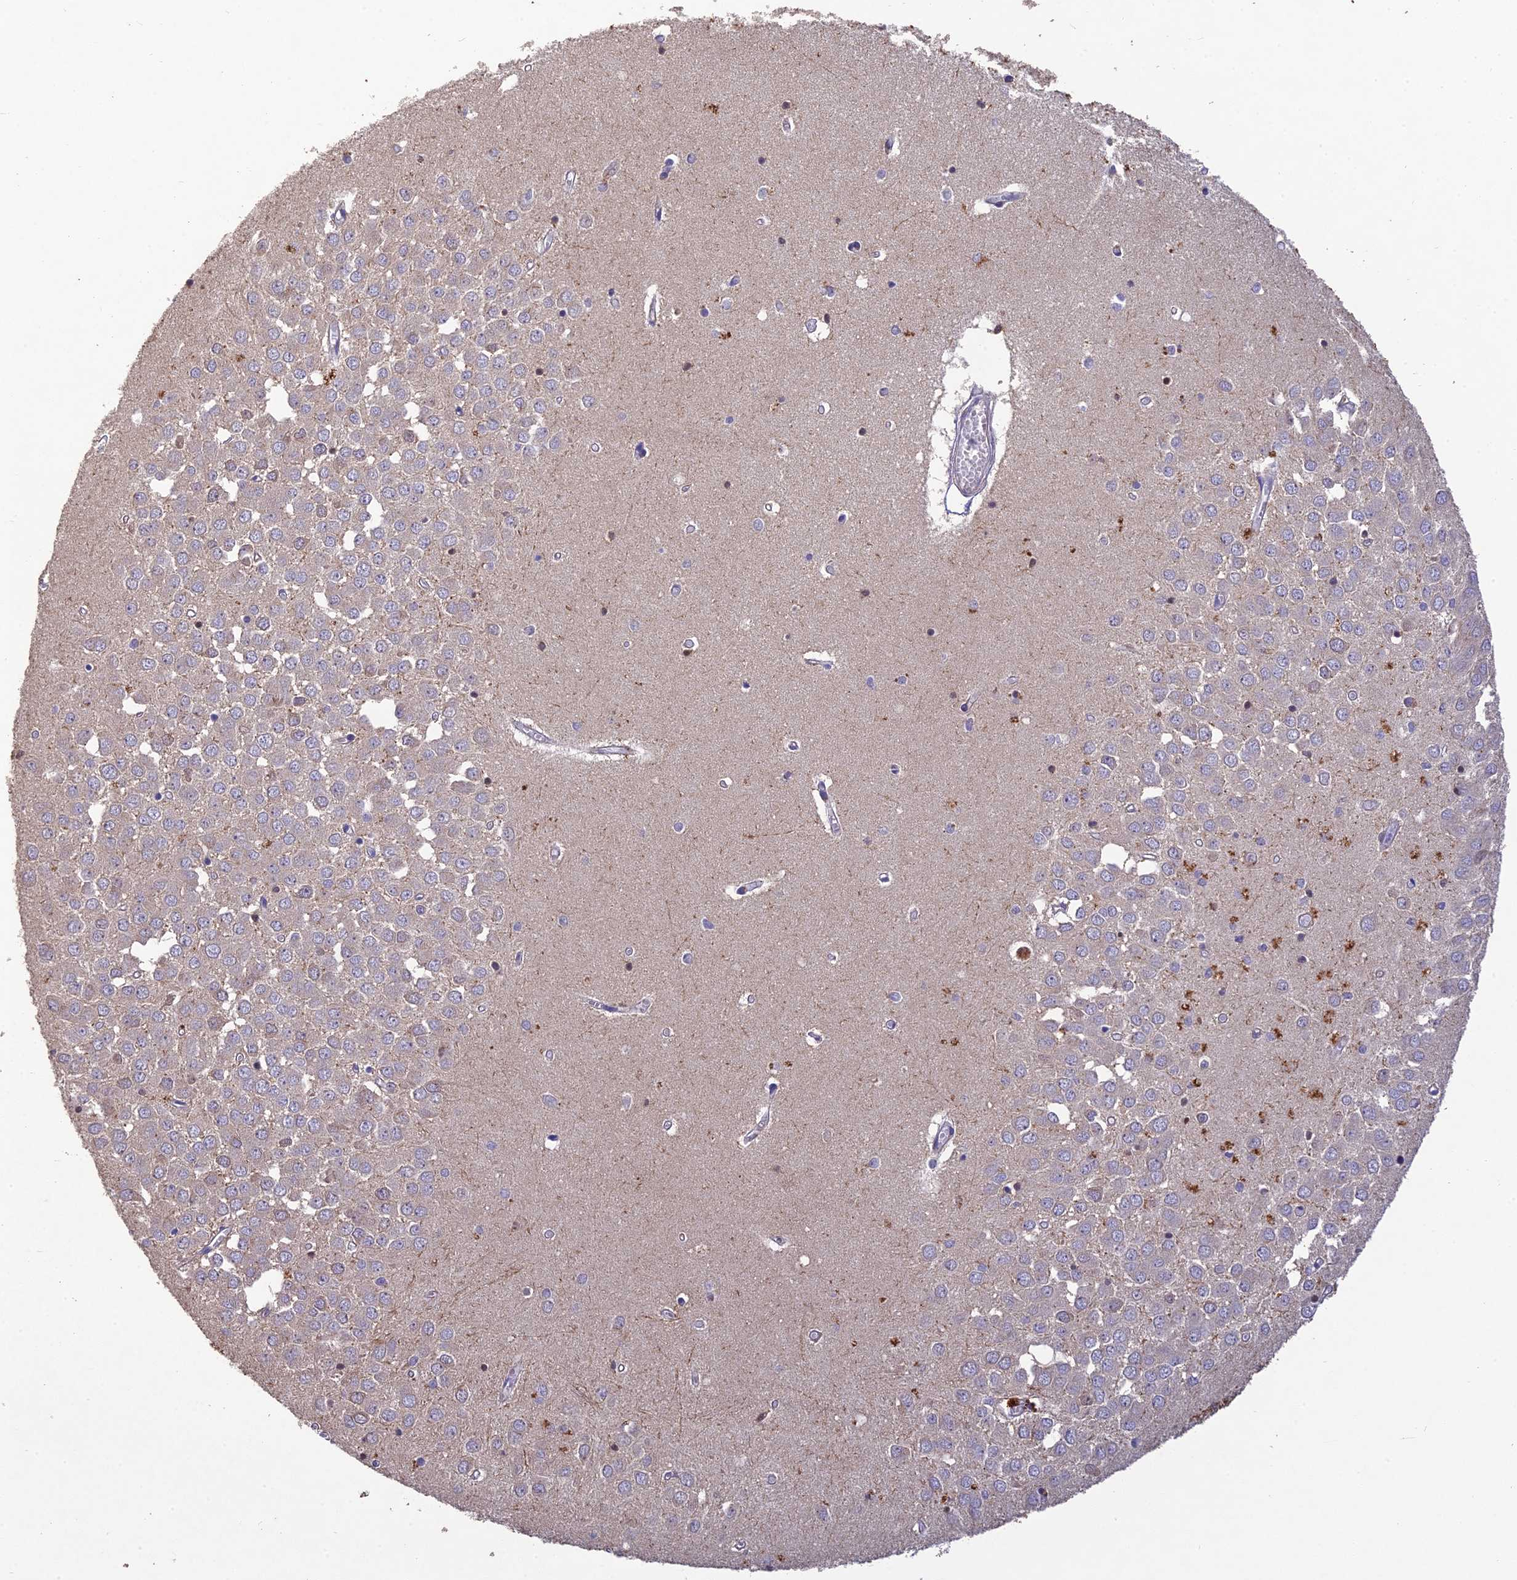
{"staining": {"intensity": "weak", "quantity": "<25%", "location": "cytoplasmic/membranous"}, "tissue": "hippocampus", "cell_type": "Glial cells", "image_type": "normal", "snomed": [{"axis": "morphology", "description": "Normal tissue, NOS"}, {"axis": "topography", "description": "Hippocampus"}], "caption": "Immunohistochemistry (IHC) of unremarkable hippocampus reveals no expression in glial cells.", "gene": "DENND5B", "patient": {"sex": "male", "age": 70}}